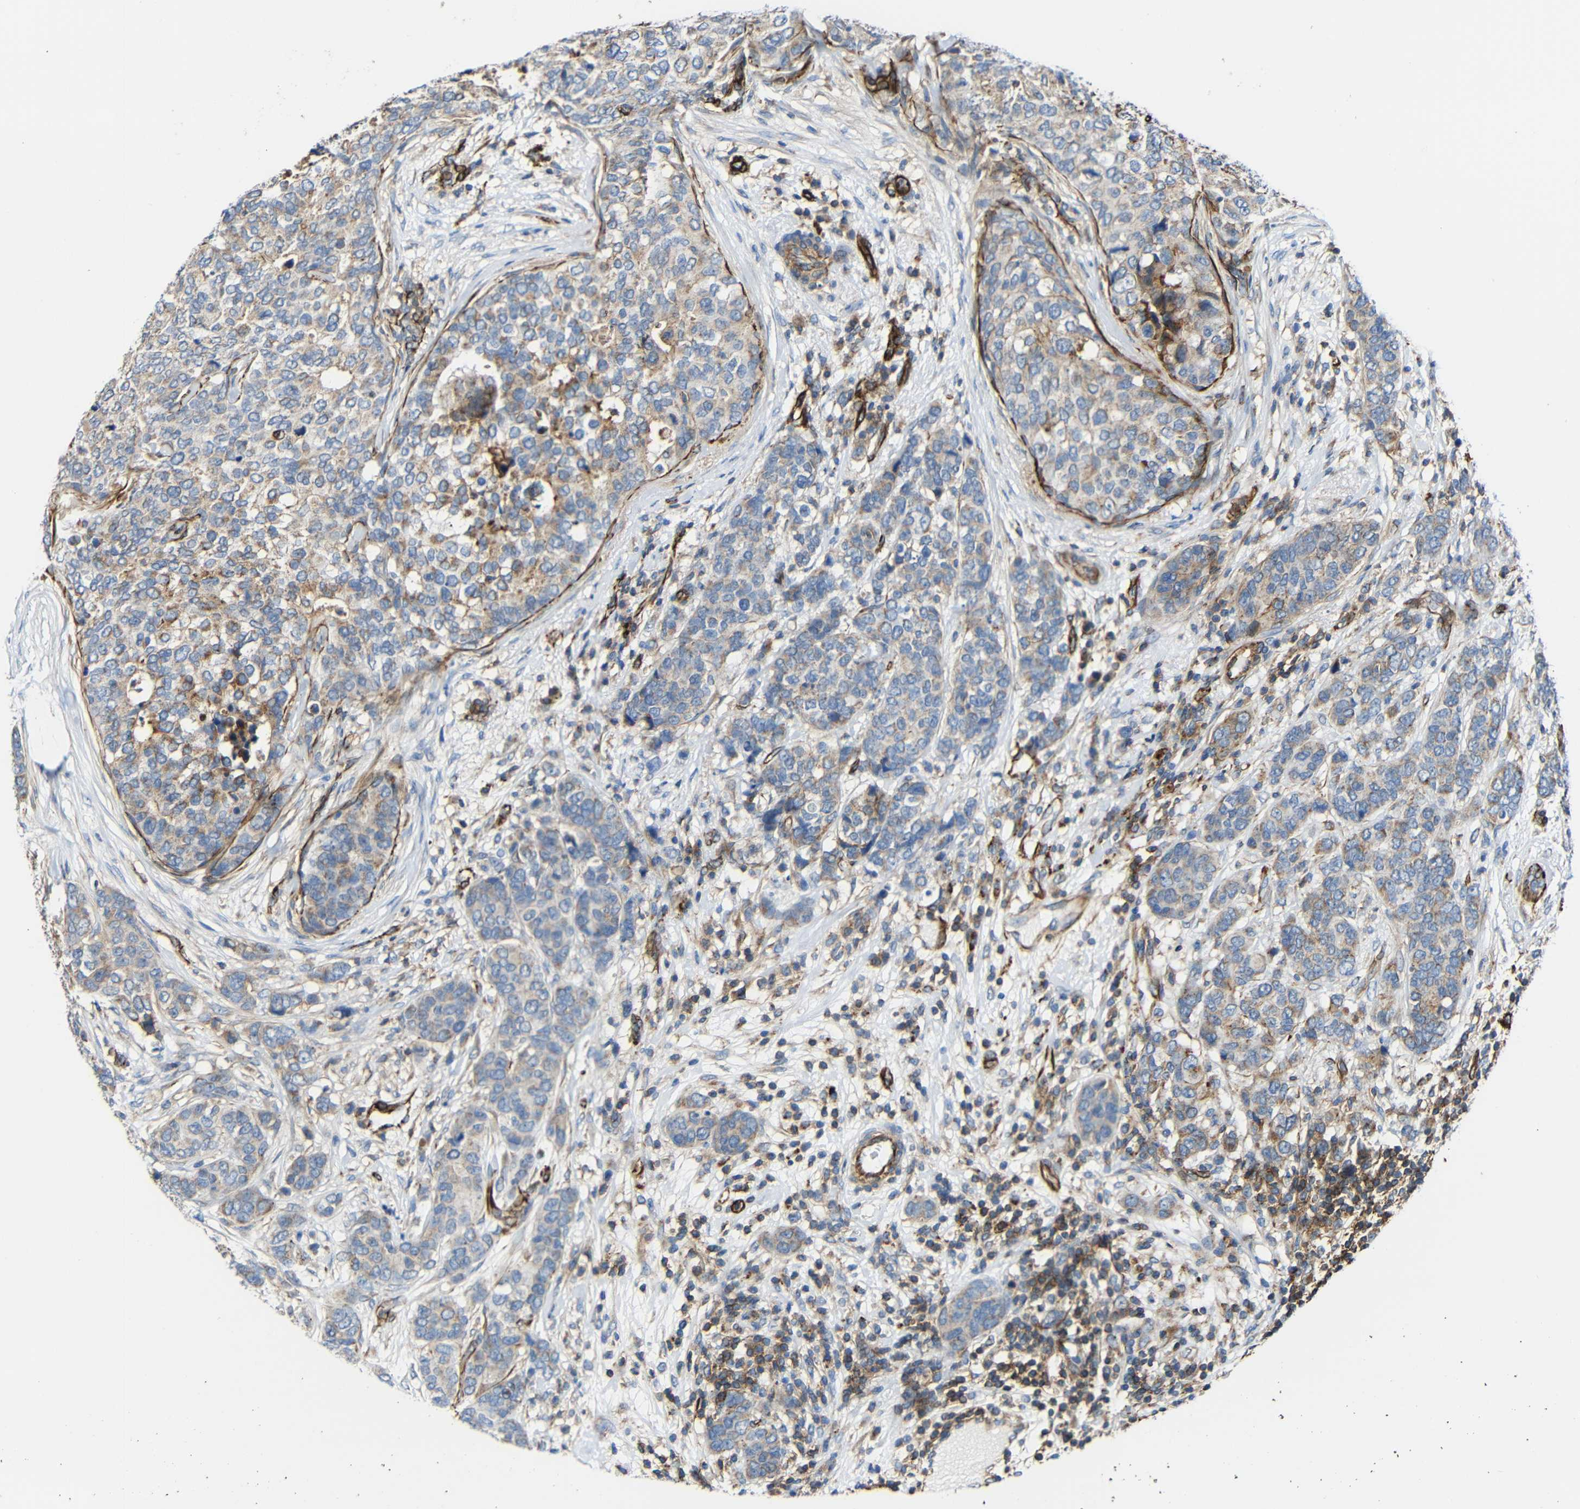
{"staining": {"intensity": "moderate", "quantity": ">75%", "location": "cytoplasmic/membranous"}, "tissue": "breast cancer", "cell_type": "Tumor cells", "image_type": "cancer", "snomed": [{"axis": "morphology", "description": "Lobular carcinoma"}, {"axis": "topography", "description": "Breast"}], "caption": "IHC of human breast lobular carcinoma shows medium levels of moderate cytoplasmic/membranous staining in about >75% of tumor cells.", "gene": "IGSF10", "patient": {"sex": "female", "age": 59}}